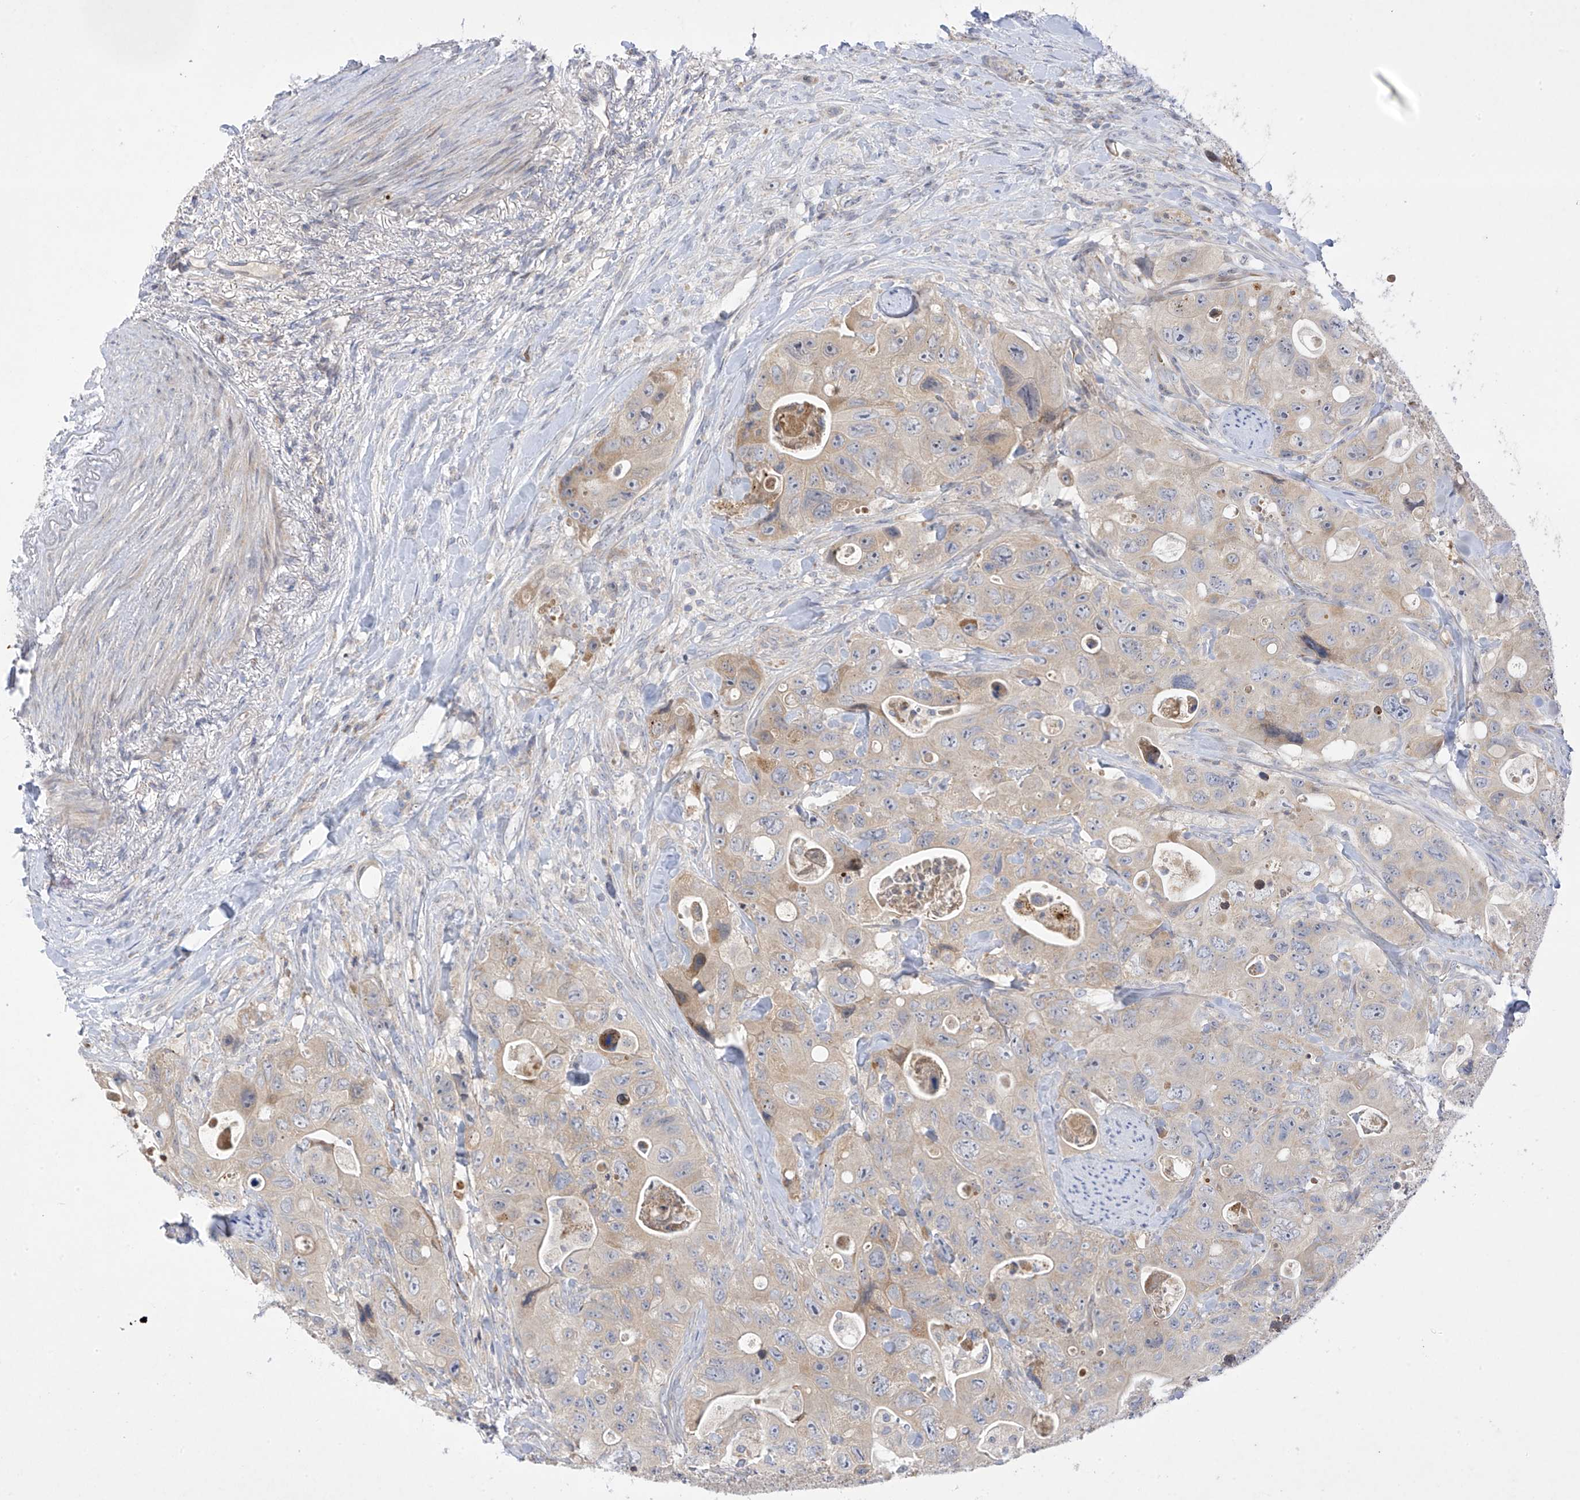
{"staining": {"intensity": "weak", "quantity": "25%-75%", "location": "cytoplasmic/membranous"}, "tissue": "colorectal cancer", "cell_type": "Tumor cells", "image_type": "cancer", "snomed": [{"axis": "morphology", "description": "Adenocarcinoma, NOS"}, {"axis": "topography", "description": "Colon"}], "caption": "There is low levels of weak cytoplasmic/membranous expression in tumor cells of colorectal cancer, as demonstrated by immunohistochemical staining (brown color).", "gene": "METTL18", "patient": {"sex": "female", "age": 46}}